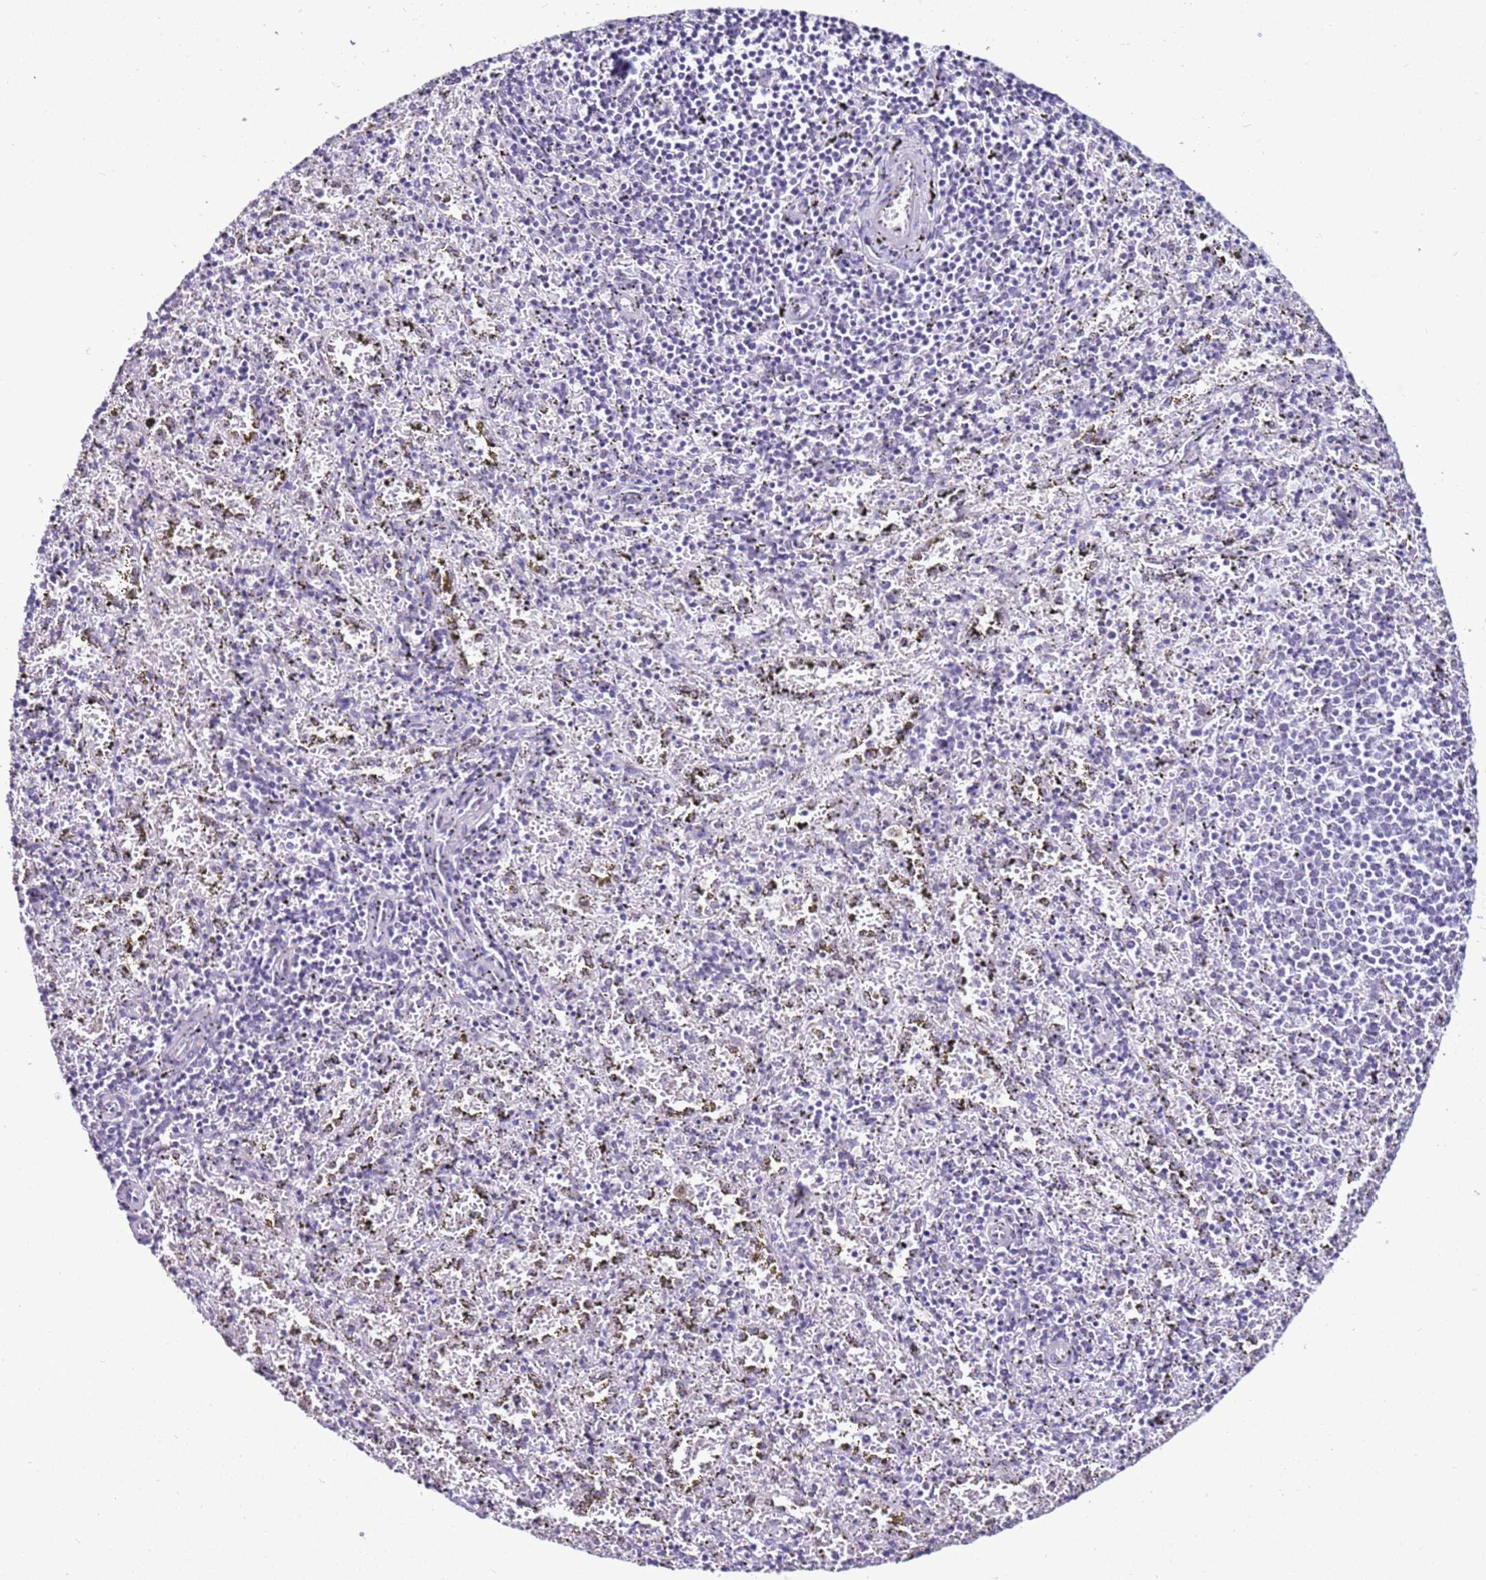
{"staining": {"intensity": "negative", "quantity": "none", "location": "none"}, "tissue": "spleen", "cell_type": "Cells in red pulp", "image_type": "normal", "snomed": [{"axis": "morphology", "description": "Normal tissue, NOS"}, {"axis": "topography", "description": "Spleen"}], "caption": "Immunohistochemistry (IHC) photomicrograph of unremarkable spleen: human spleen stained with DAB (3,3'-diaminobenzidine) exhibits no significant protein staining in cells in red pulp.", "gene": "DHX15", "patient": {"sex": "male", "age": 11}}